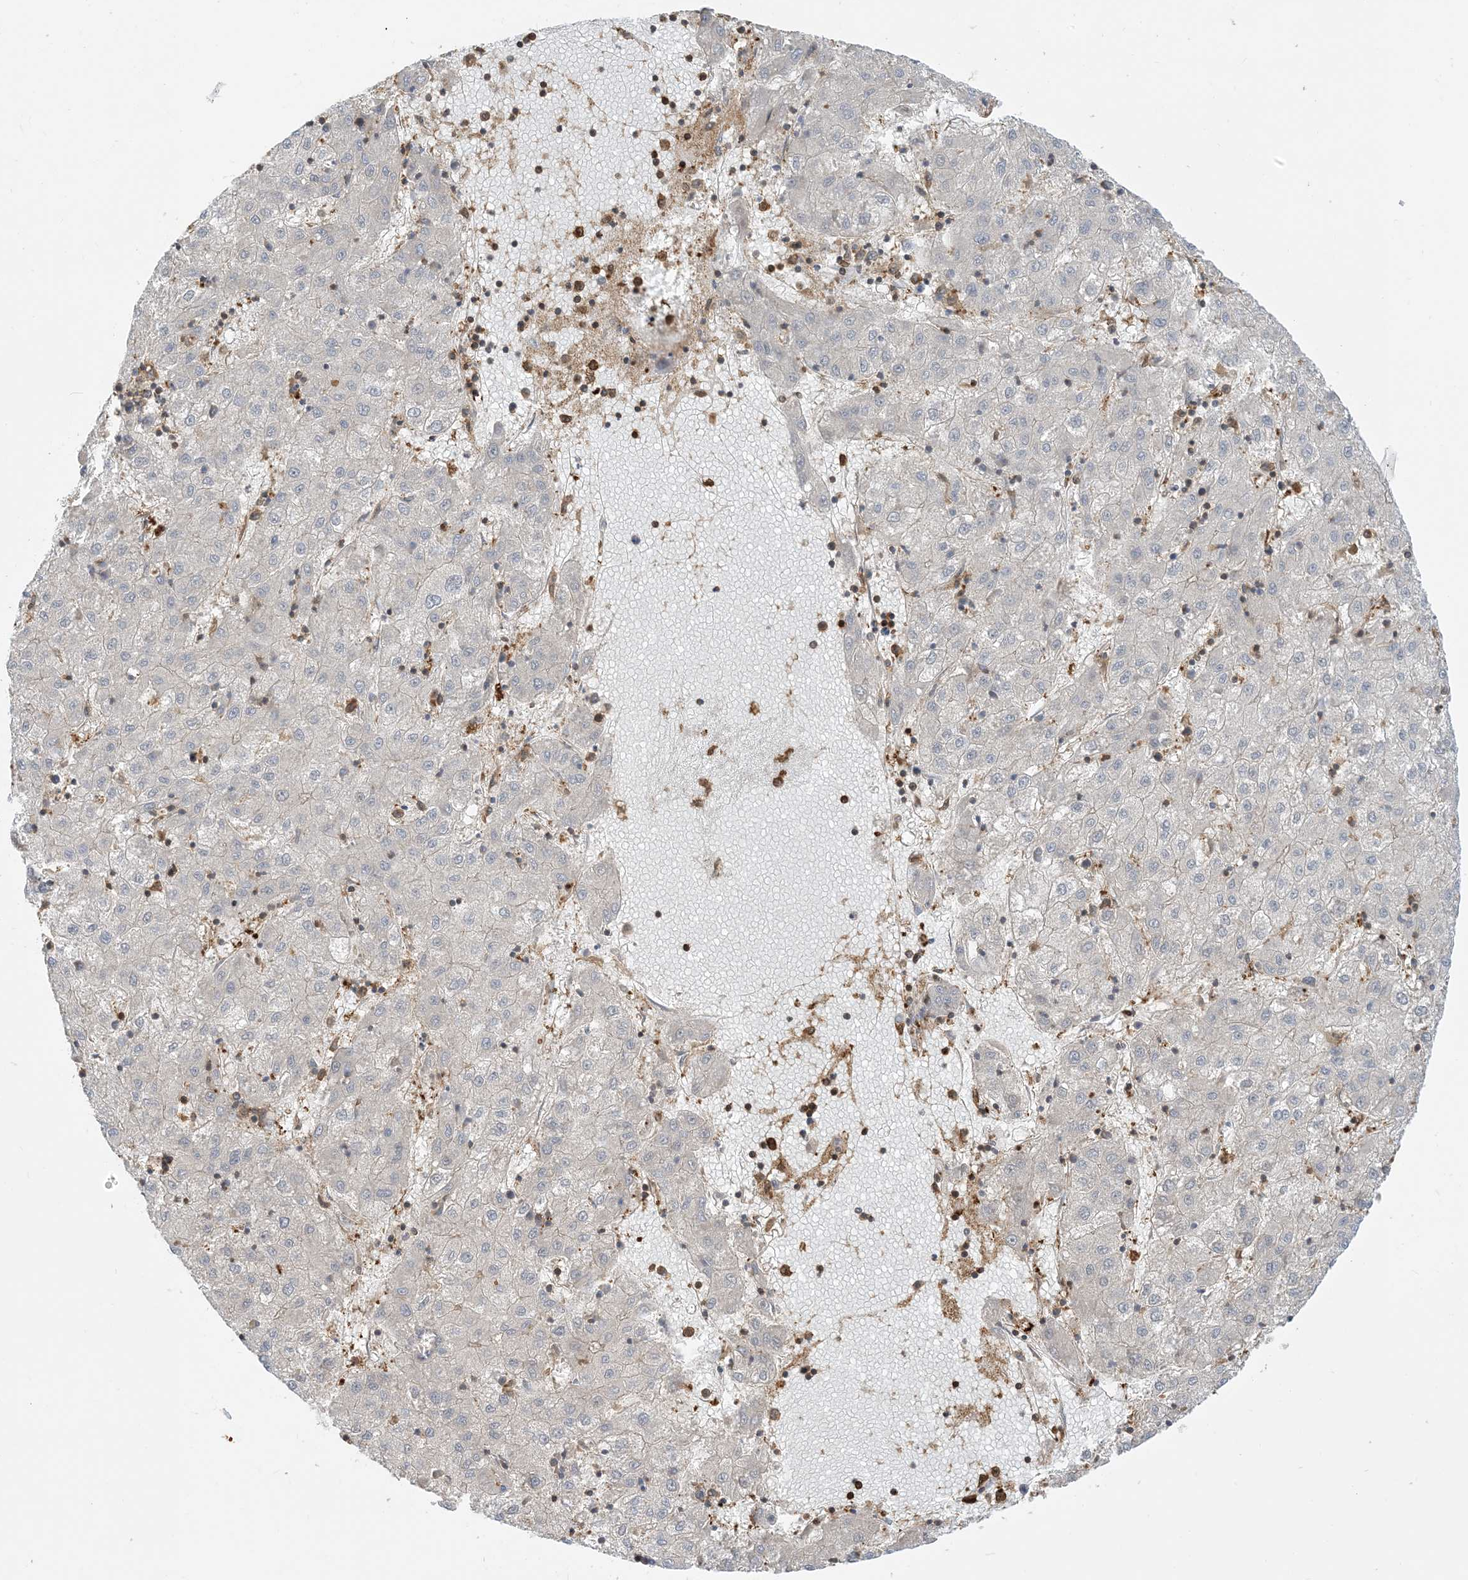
{"staining": {"intensity": "negative", "quantity": "none", "location": "none"}, "tissue": "liver cancer", "cell_type": "Tumor cells", "image_type": "cancer", "snomed": [{"axis": "morphology", "description": "Carcinoma, Hepatocellular, NOS"}, {"axis": "topography", "description": "Liver"}], "caption": "Hepatocellular carcinoma (liver) stained for a protein using immunohistochemistry (IHC) demonstrates no expression tumor cells.", "gene": "CAPZB", "patient": {"sex": "male", "age": 72}}